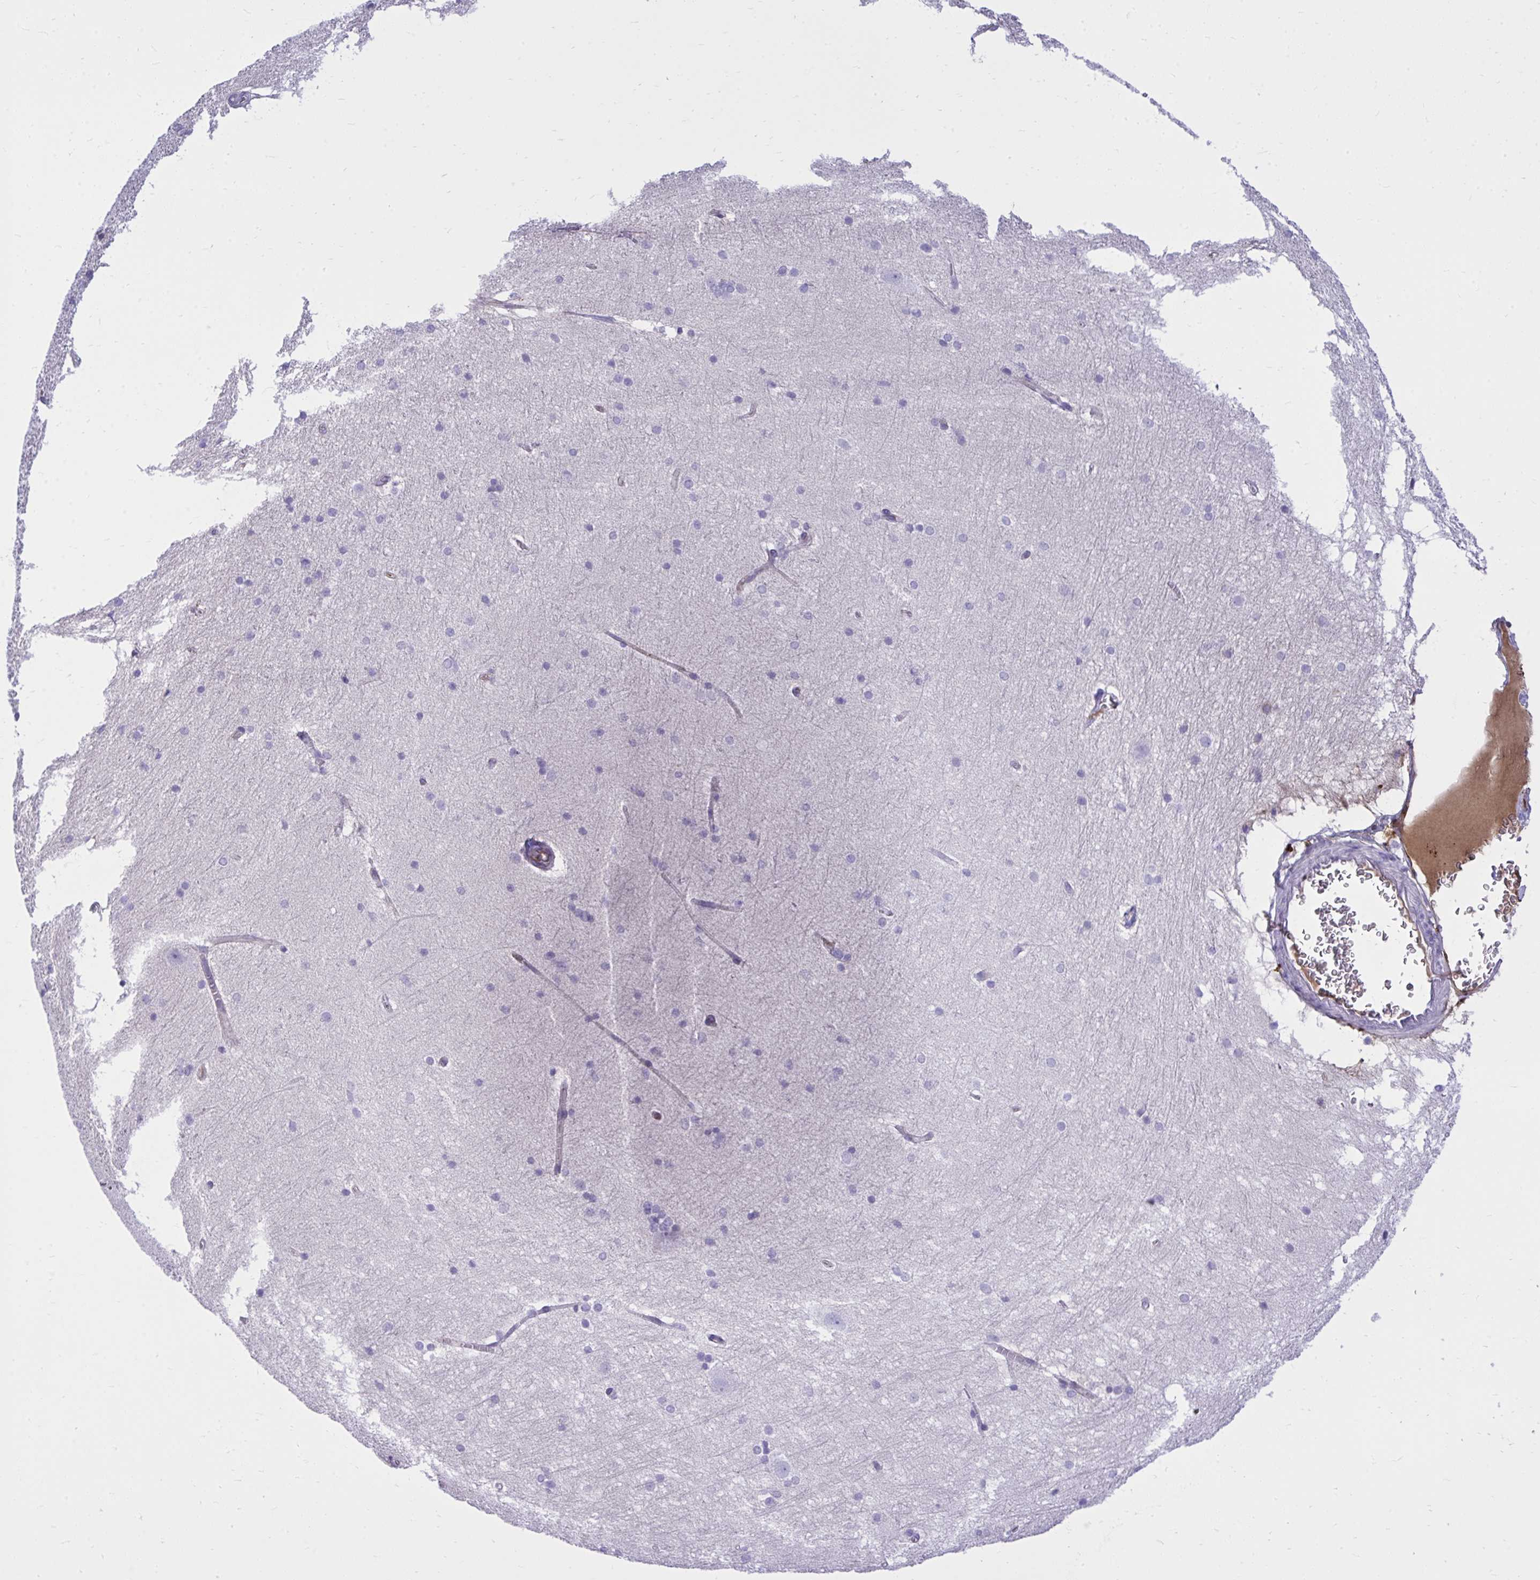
{"staining": {"intensity": "negative", "quantity": "none", "location": "none"}, "tissue": "hippocampus", "cell_type": "Glial cells", "image_type": "normal", "snomed": [{"axis": "morphology", "description": "Normal tissue, NOS"}, {"axis": "topography", "description": "Cerebral cortex"}, {"axis": "topography", "description": "Hippocampus"}], "caption": "This is an immunohistochemistry histopathology image of normal hippocampus. There is no staining in glial cells.", "gene": "HRG", "patient": {"sex": "female", "age": 19}}